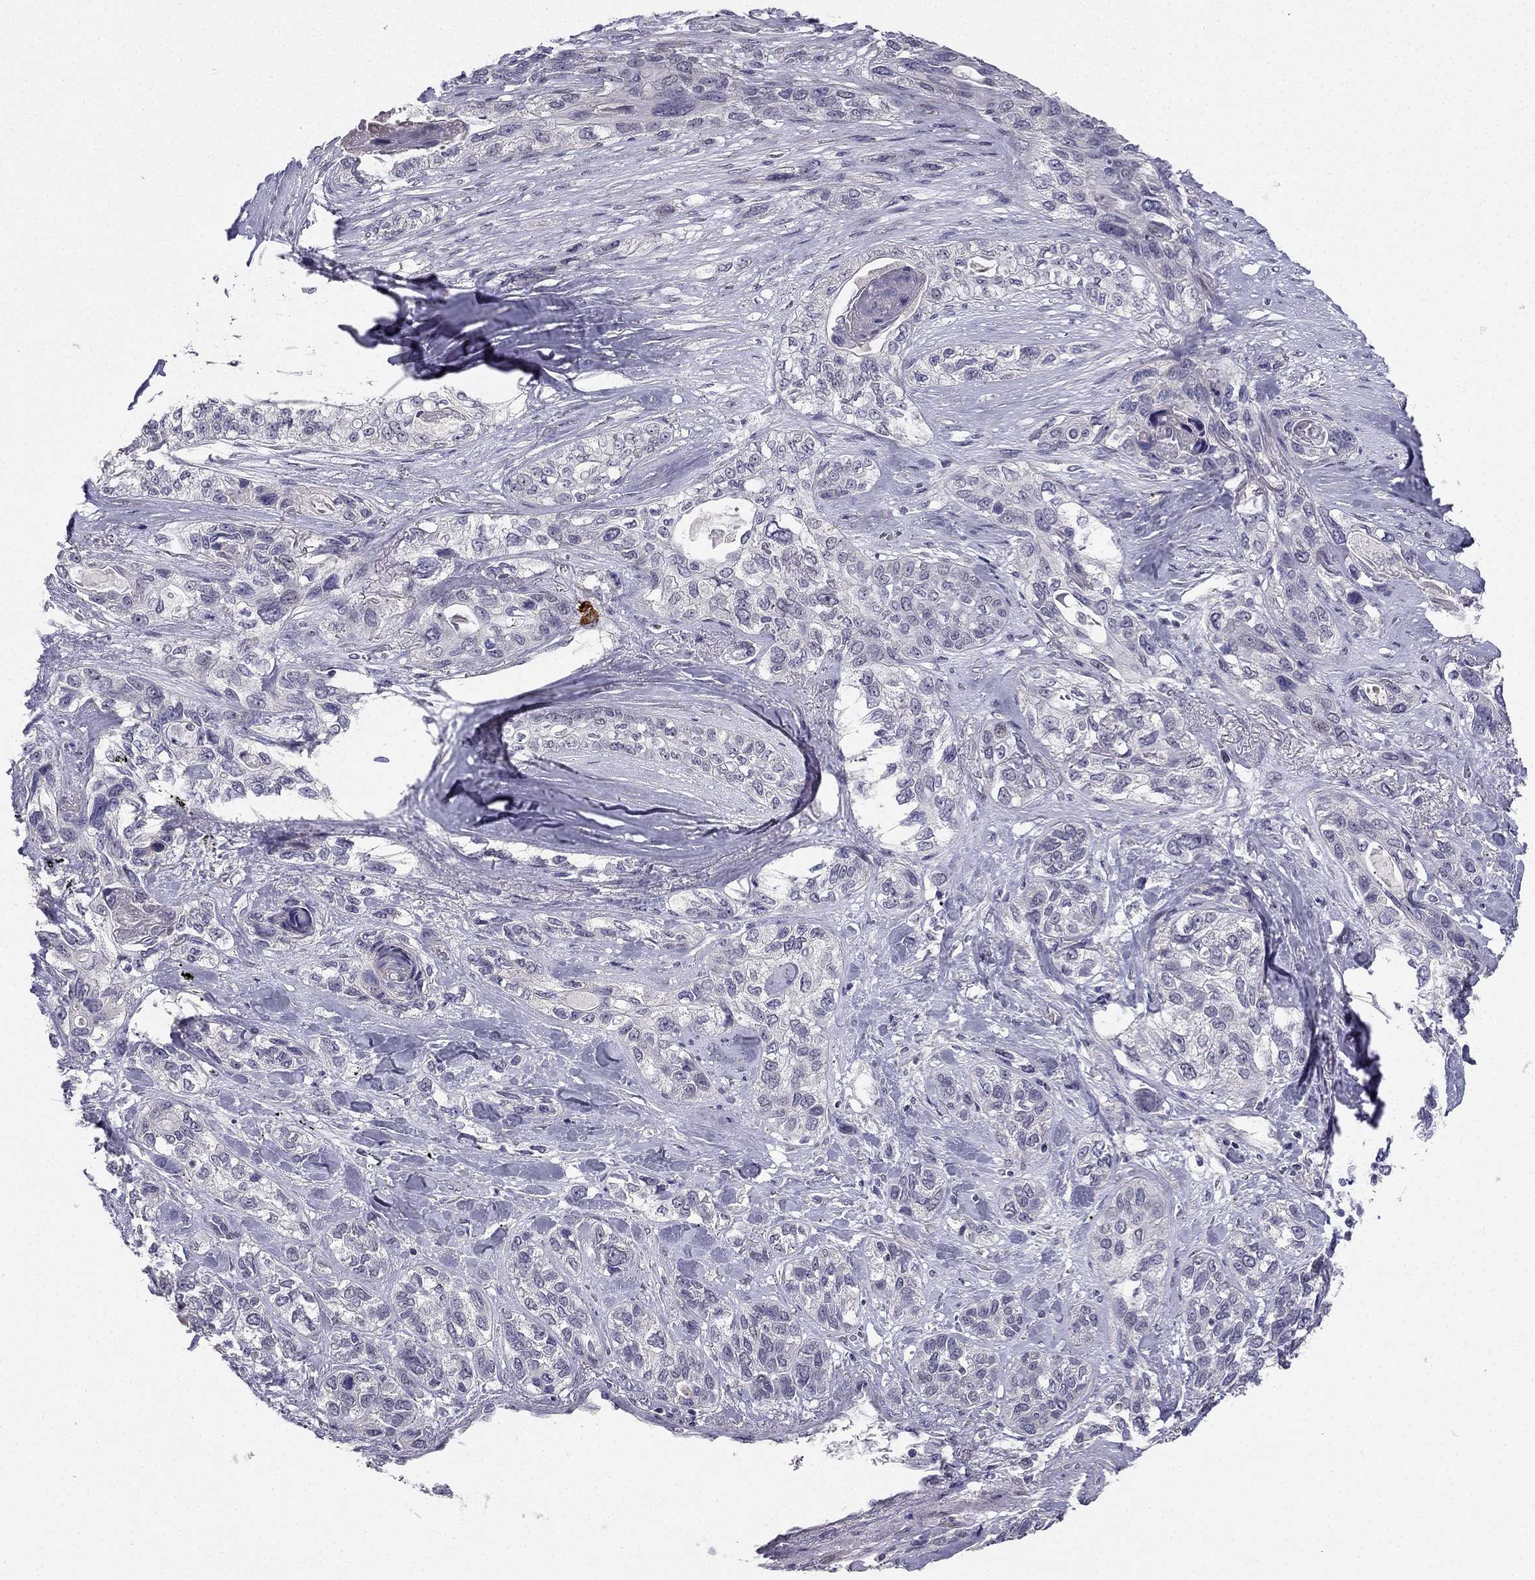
{"staining": {"intensity": "negative", "quantity": "none", "location": "none"}, "tissue": "lung cancer", "cell_type": "Tumor cells", "image_type": "cancer", "snomed": [{"axis": "morphology", "description": "Squamous cell carcinoma, NOS"}, {"axis": "topography", "description": "Lung"}], "caption": "IHC photomicrograph of neoplastic tissue: human lung squamous cell carcinoma stained with DAB demonstrates no significant protein expression in tumor cells.", "gene": "CHST8", "patient": {"sex": "female", "age": 70}}